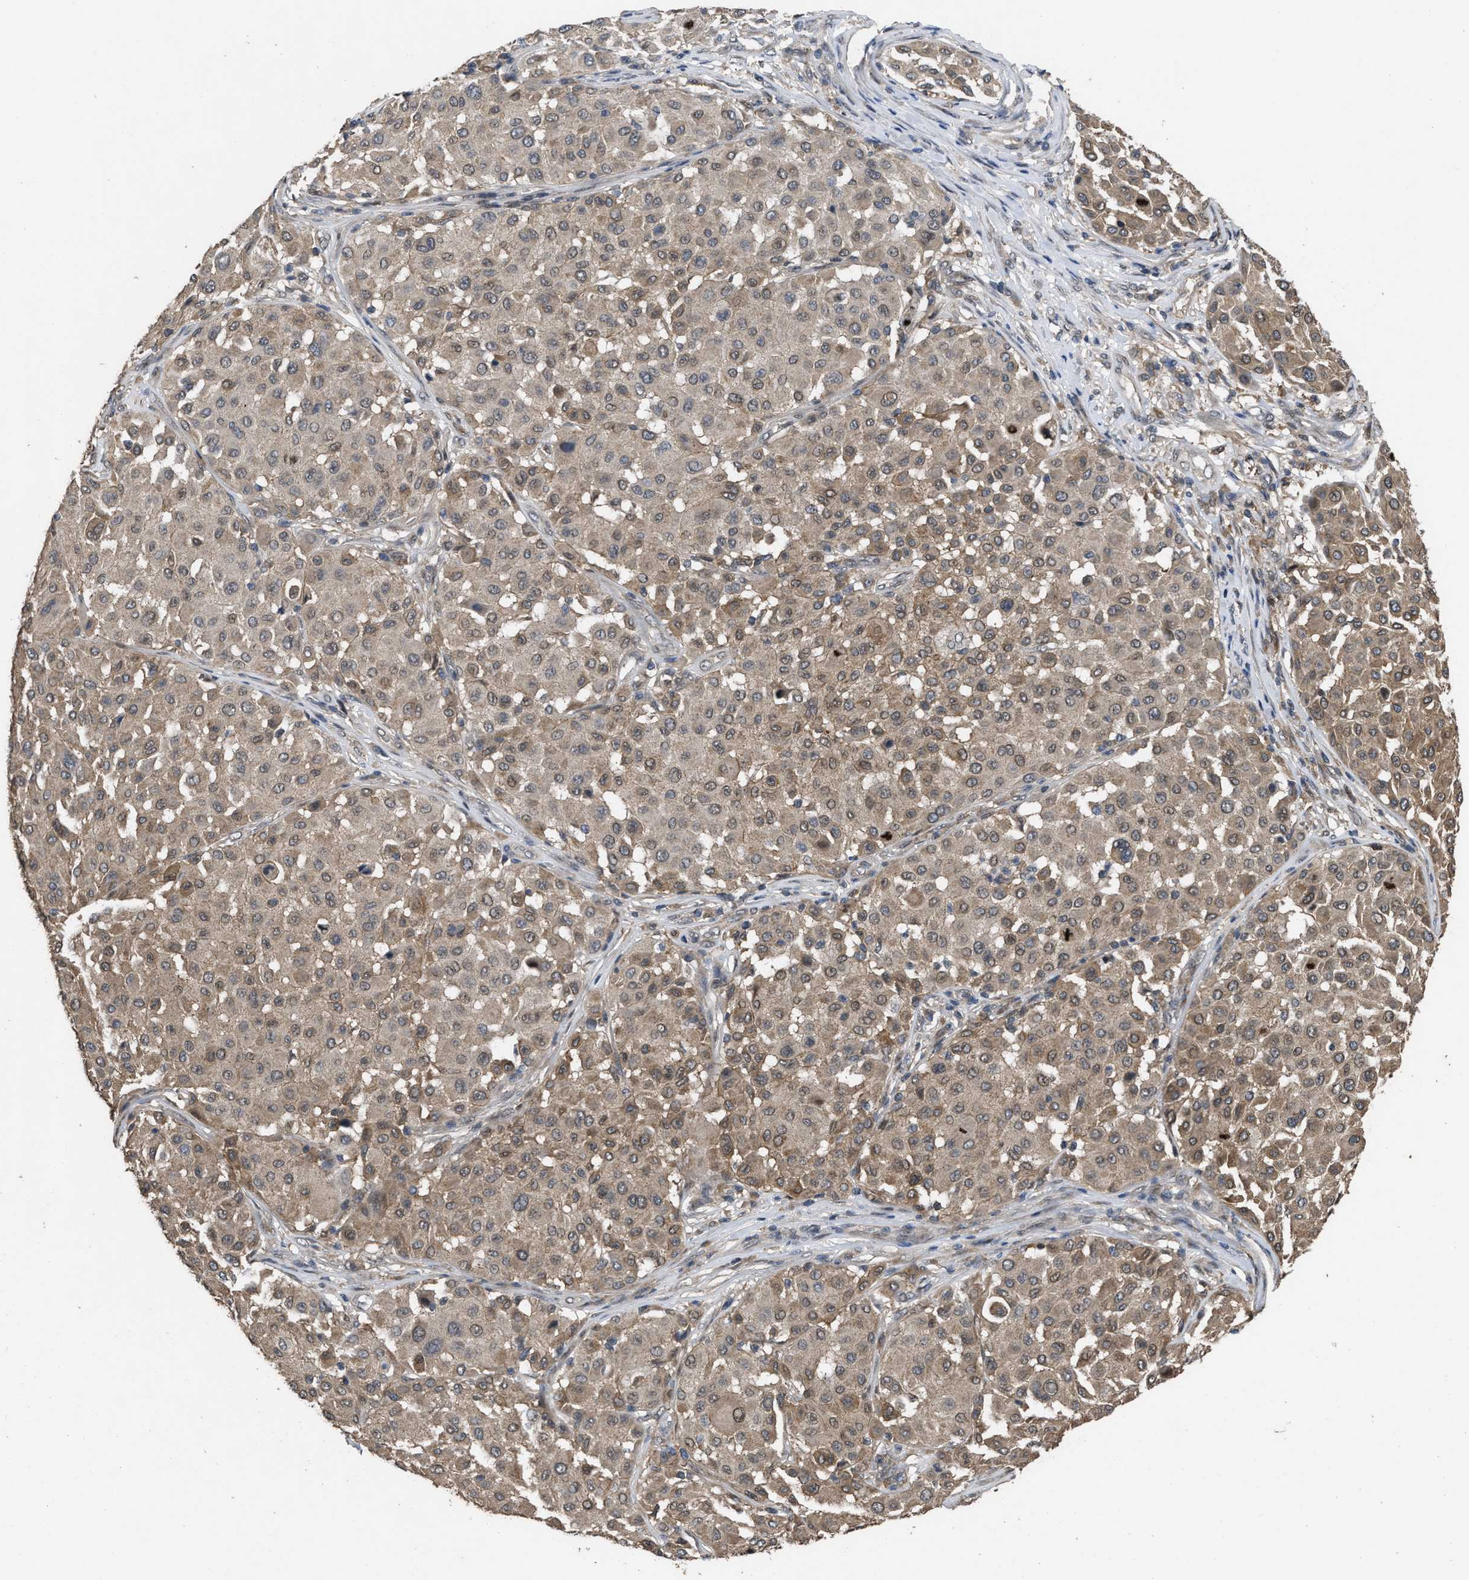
{"staining": {"intensity": "moderate", "quantity": ">75%", "location": "cytoplasmic/membranous"}, "tissue": "melanoma", "cell_type": "Tumor cells", "image_type": "cancer", "snomed": [{"axis": "morphology", "description": "Malignant melanoma, Metastatic site"}, {"axis": "topography", "description": "Soft tissue"}], "caption": "Melanoma stained for a protein shows moderate cytoplasmic/membranous positivity in tumor cells. The protein is stained brown, and the nuclei are stained in blue (DAB IHC with brightfield microscopy, high magnification).", "gene": "UTRN", "patient": {"sex": "male", "age": 41}}